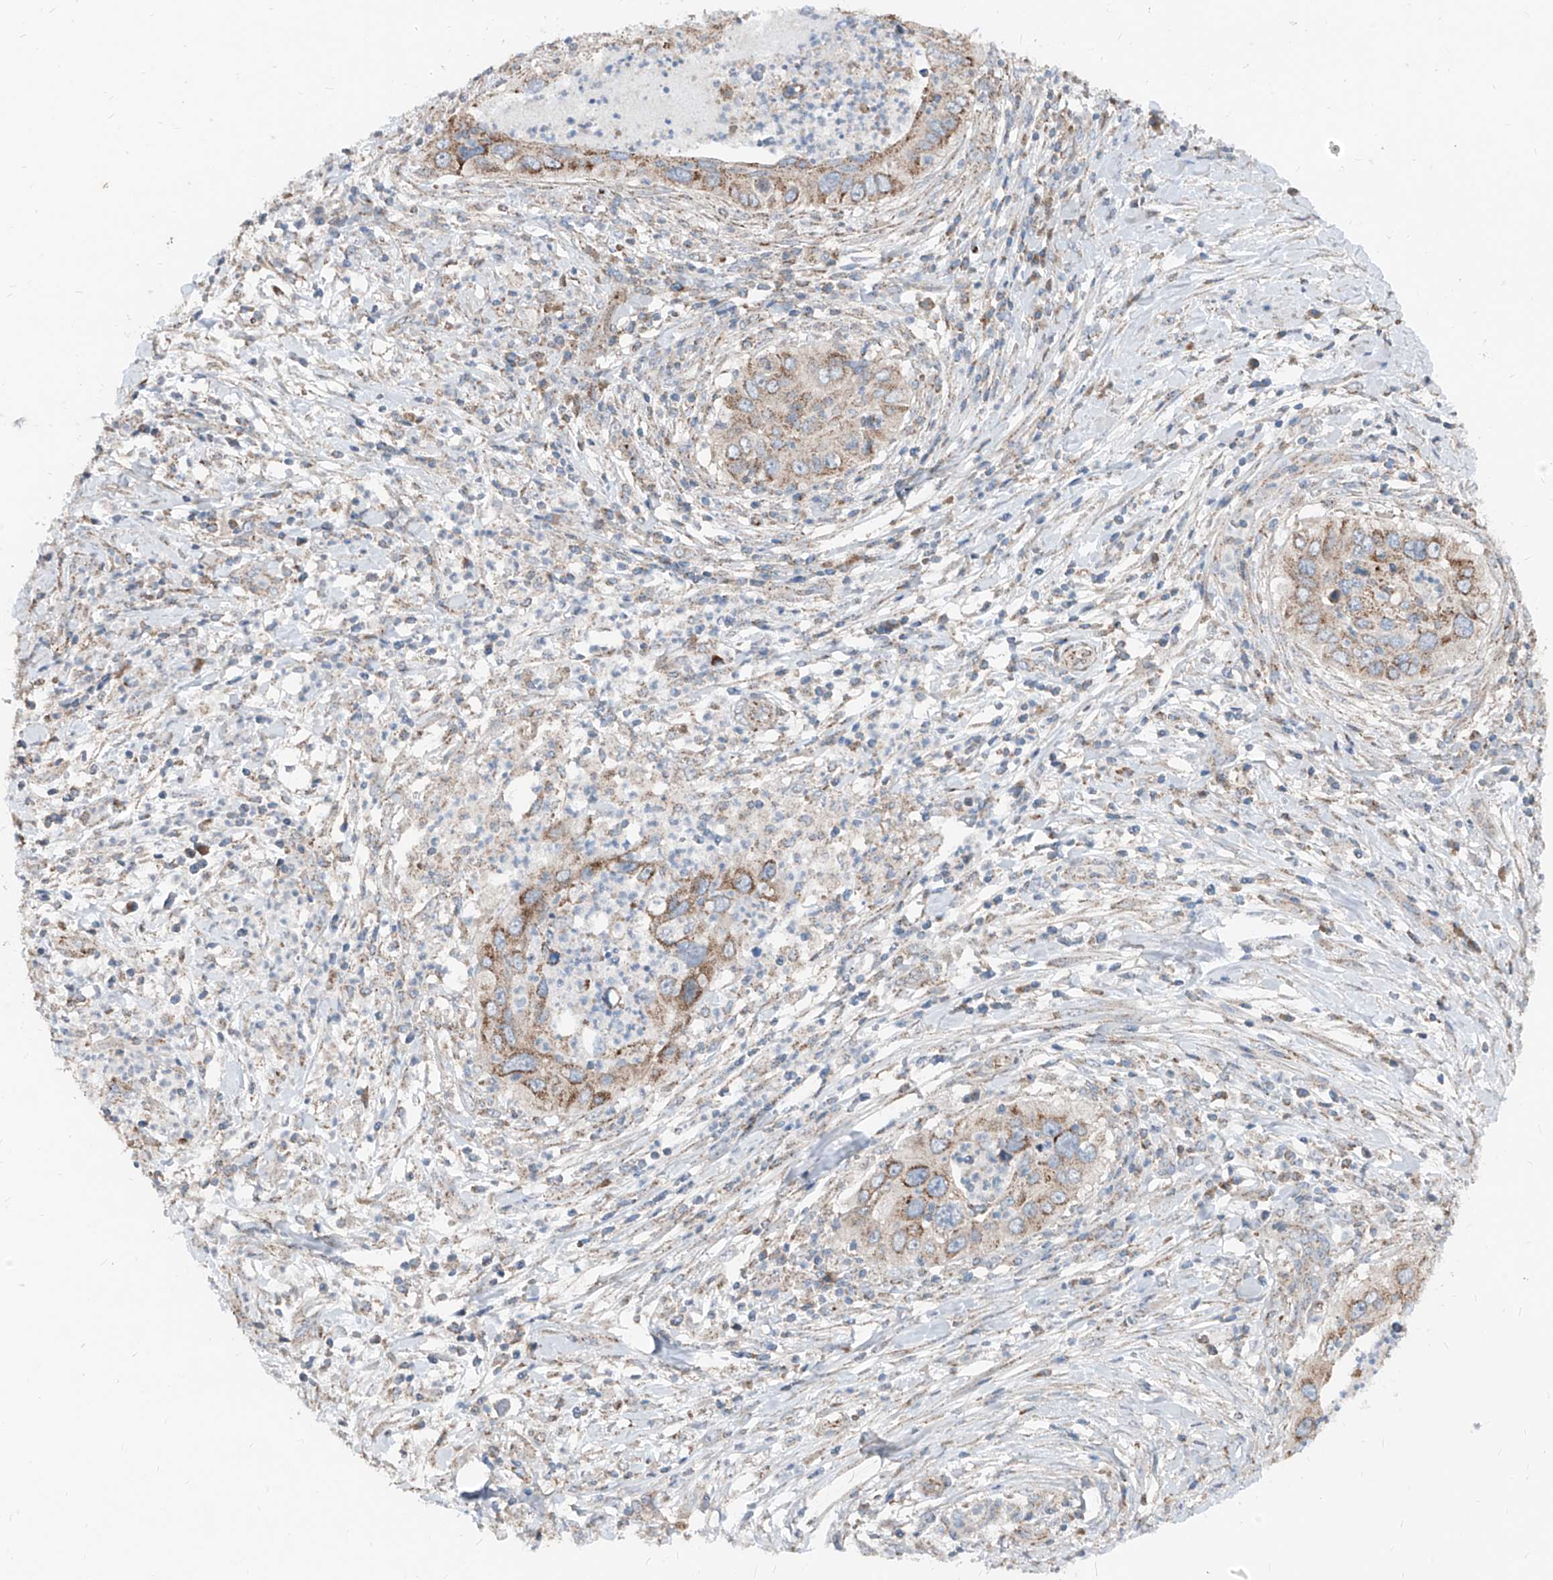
{"staining": {"intensity": "moderate", "quantity": ">75%", "location": "cytoplasmic/membranous"}, "tissue": "cervical cancer", "cell_type": "Tumor cells", "image_type": "cancer", "snomed": [{"axis": "morphology", "description": "Squamous cell carcinoma, NOS"}, {"axis": "topography", "description": "Cervix"}], "caption": "DAB immunohistochemical staining of cervical cancer reveals moderate cytoplasmic/membranous protein positivity in about >75% of tumor cells.", "gene": "ABCD3", "patient": {"sex": "female", "age": 38}}